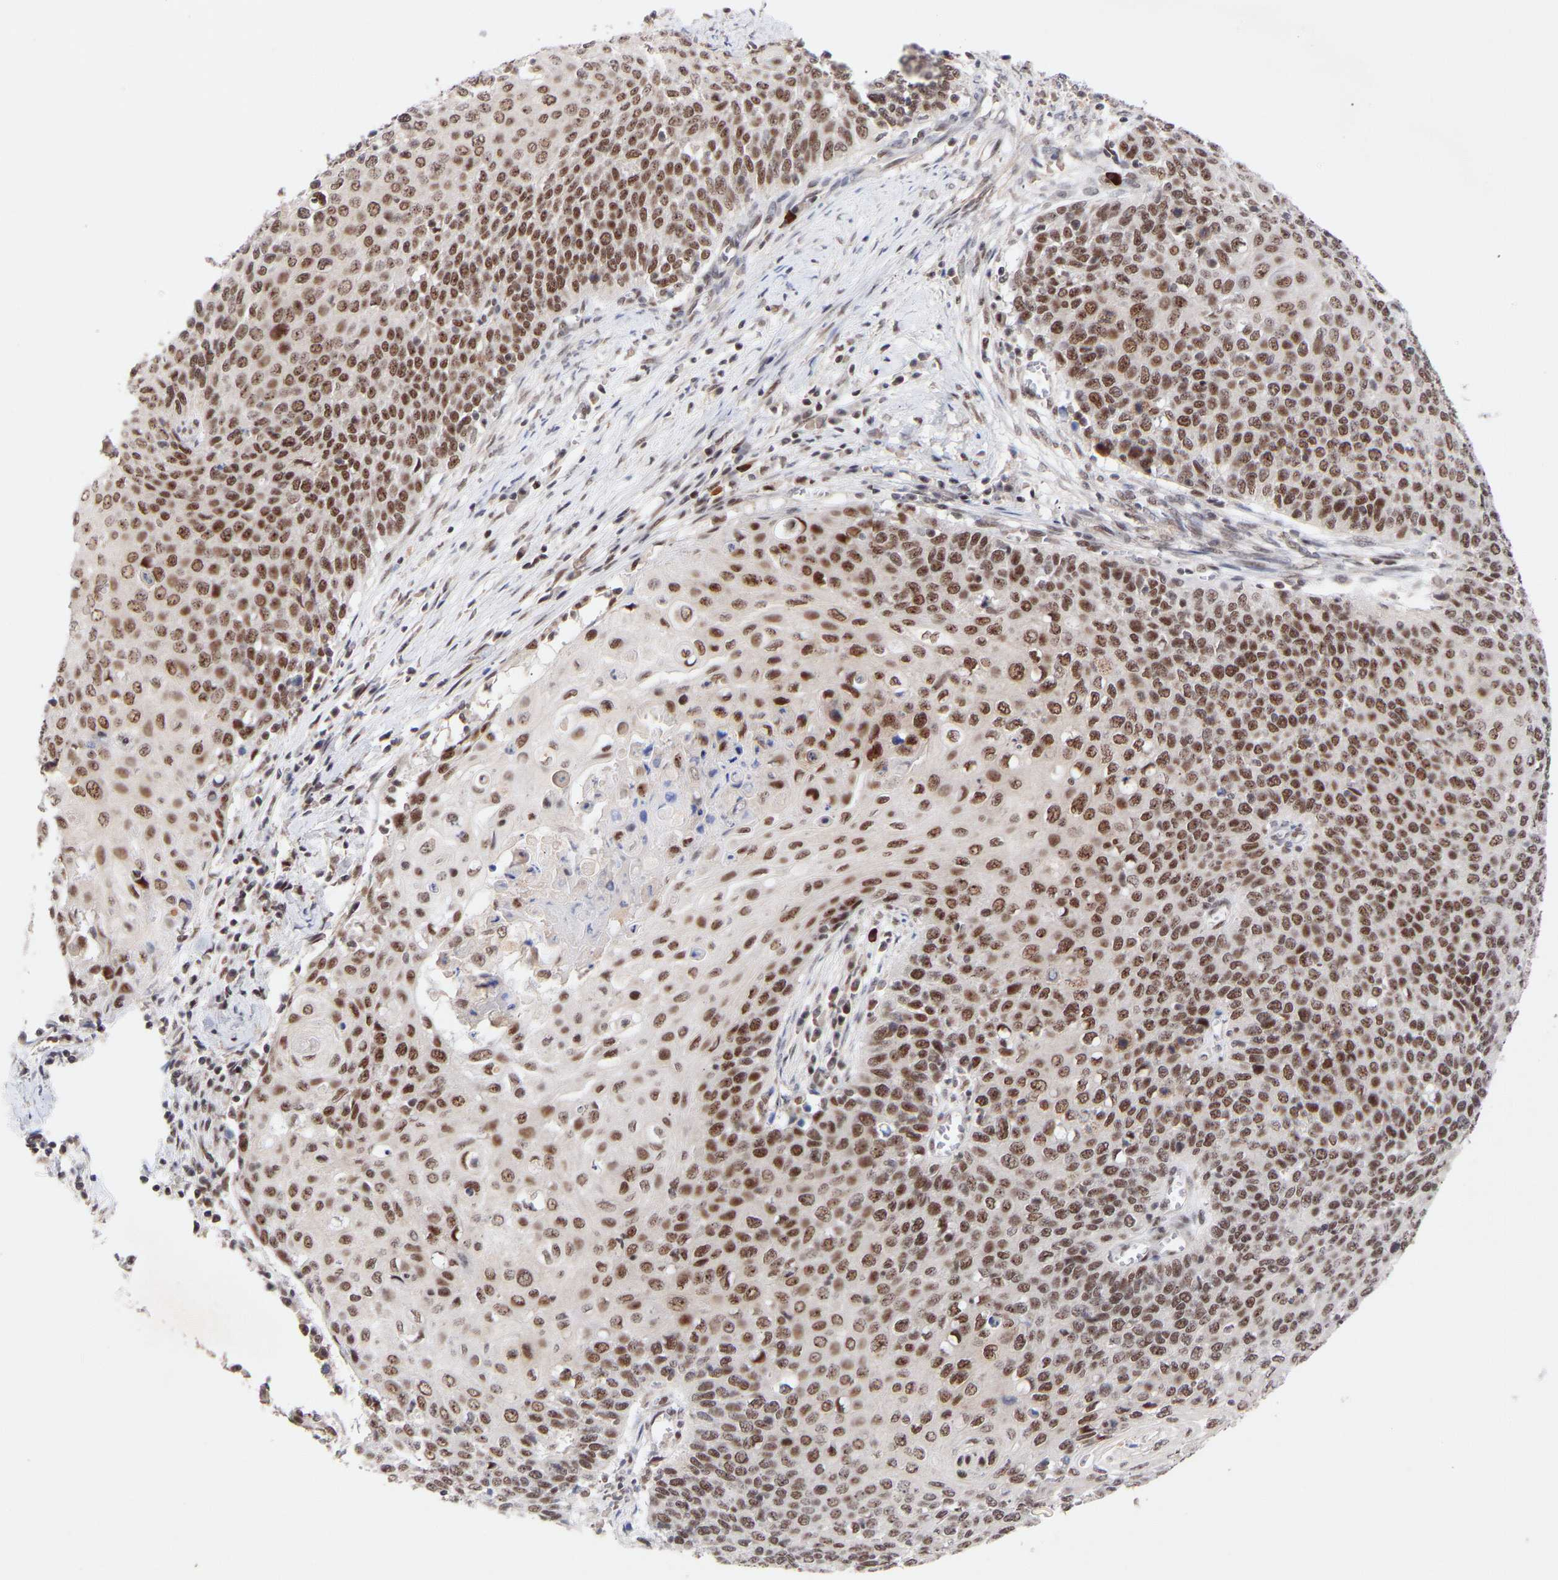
{"staining": {"intensity": "moderate", "quantity": ">75%", "location": "nuclear"}, "tissue": "cervical cancer", "cell_type": "Tumor cells", "image_type": "cancer", "snomed": [{"axis": "morphology", "description": "Squamous cell carcinoma, NOS"}, {"axis": "topography", "description": "Cervix"}], "caption": "Immunohistochemistry (IHC) histopathology image of human cervical cancer (squamous cell carcinoma) stained for a protein (brown), which shows medium levels of moderate nuclear staining in about >75% of tumor cells.", "gene": "RBM15", "patient": {"sex": "female", "age": 39}}